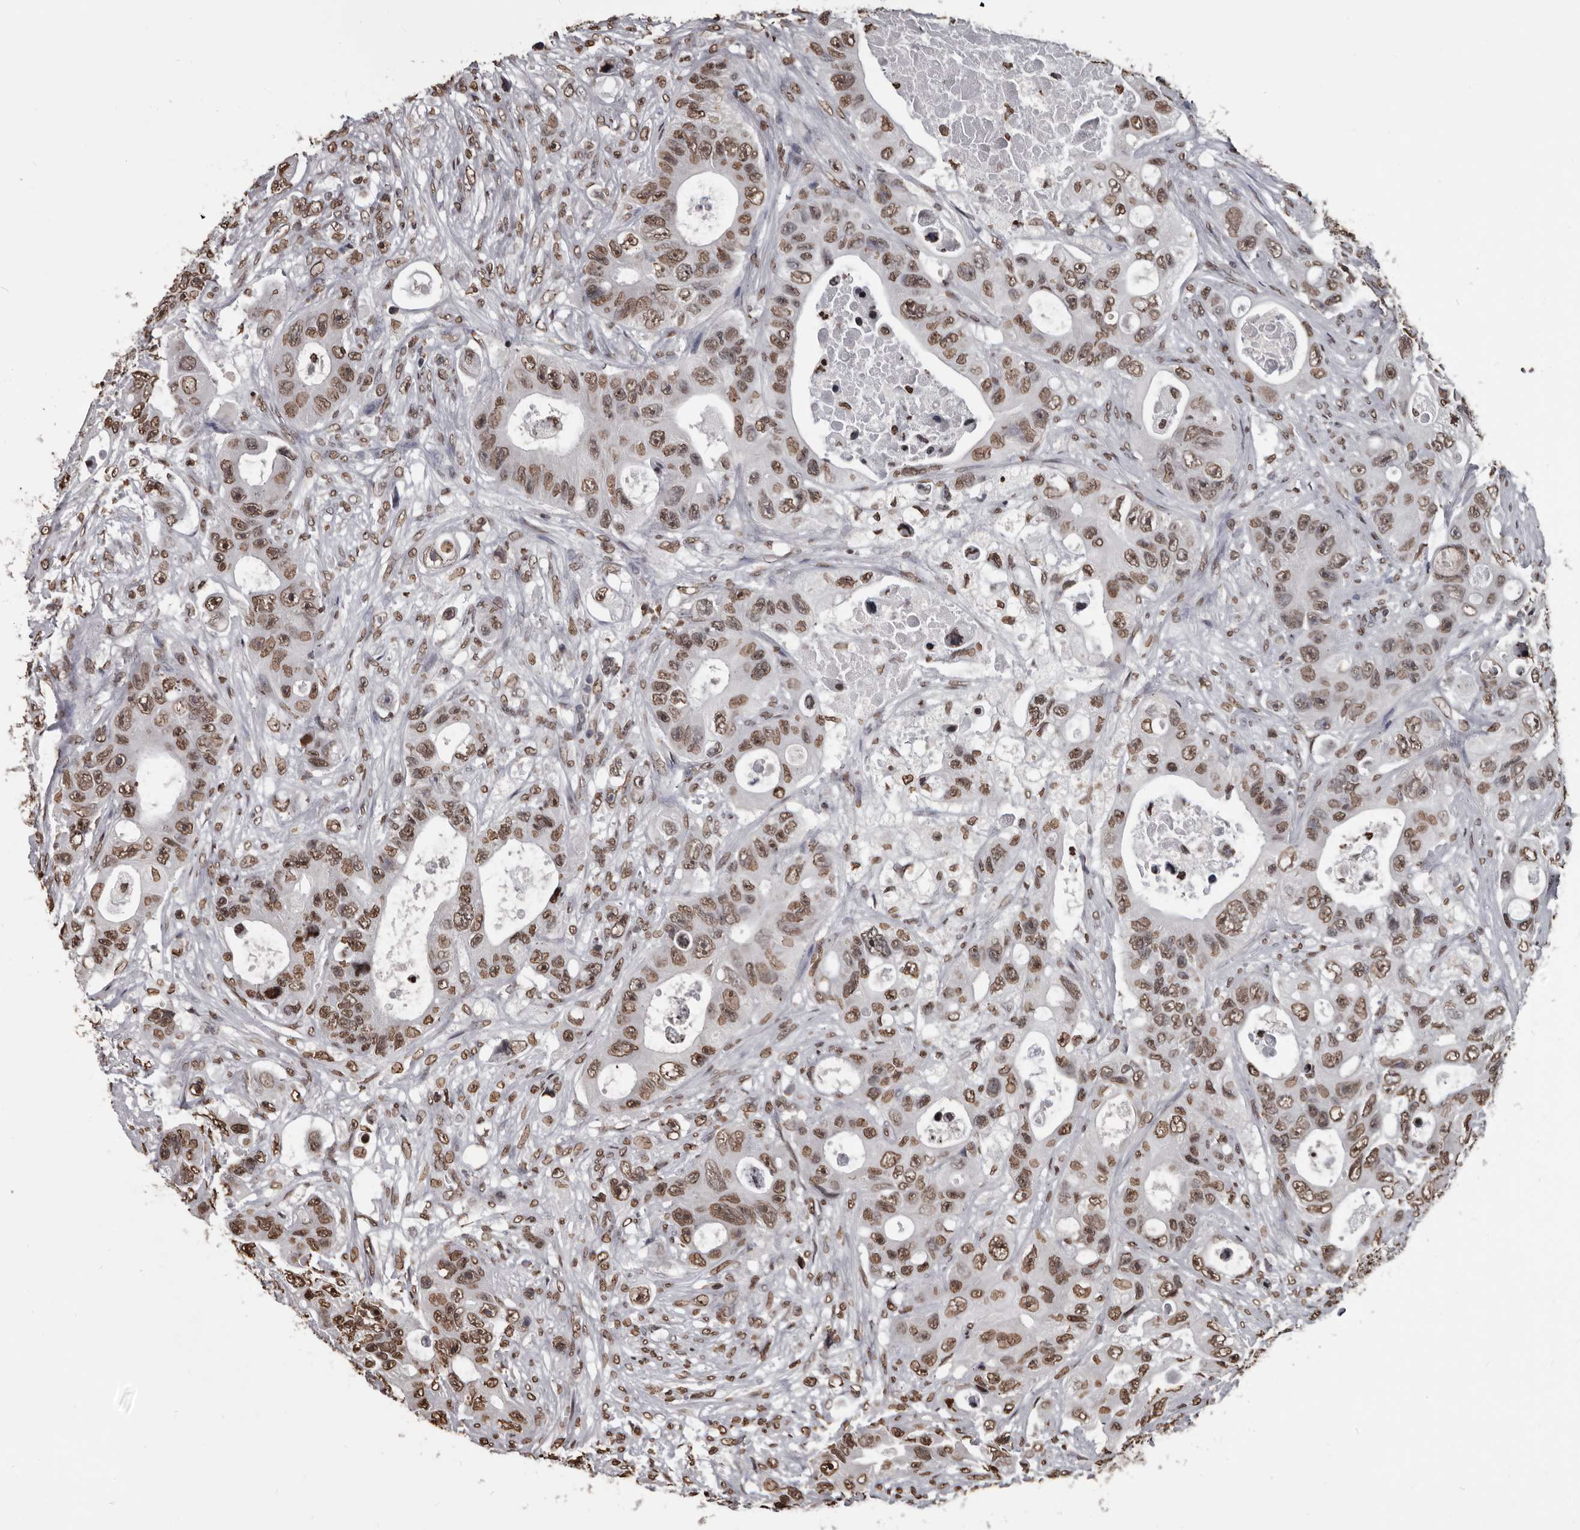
{"staining": {"intensity": "moderate", "quantity": ">75%", "location": "nuclear"}, "tissue": "colorectal cancer", "cell_type": "Tumor cells", "image_type": "cancer", "snomed": [{"axis": "morphology", "description": "Adenocarcinoma, NOS"}, {"axis": "topography", "description": "Colon"}], "caption": "Adenocarcinoma (colorectal) tissue displays moderate nuclear expression in approximately >75% of tumor cells", "gene": "AHR", "patient": {"sex": "female", "age": 46}}